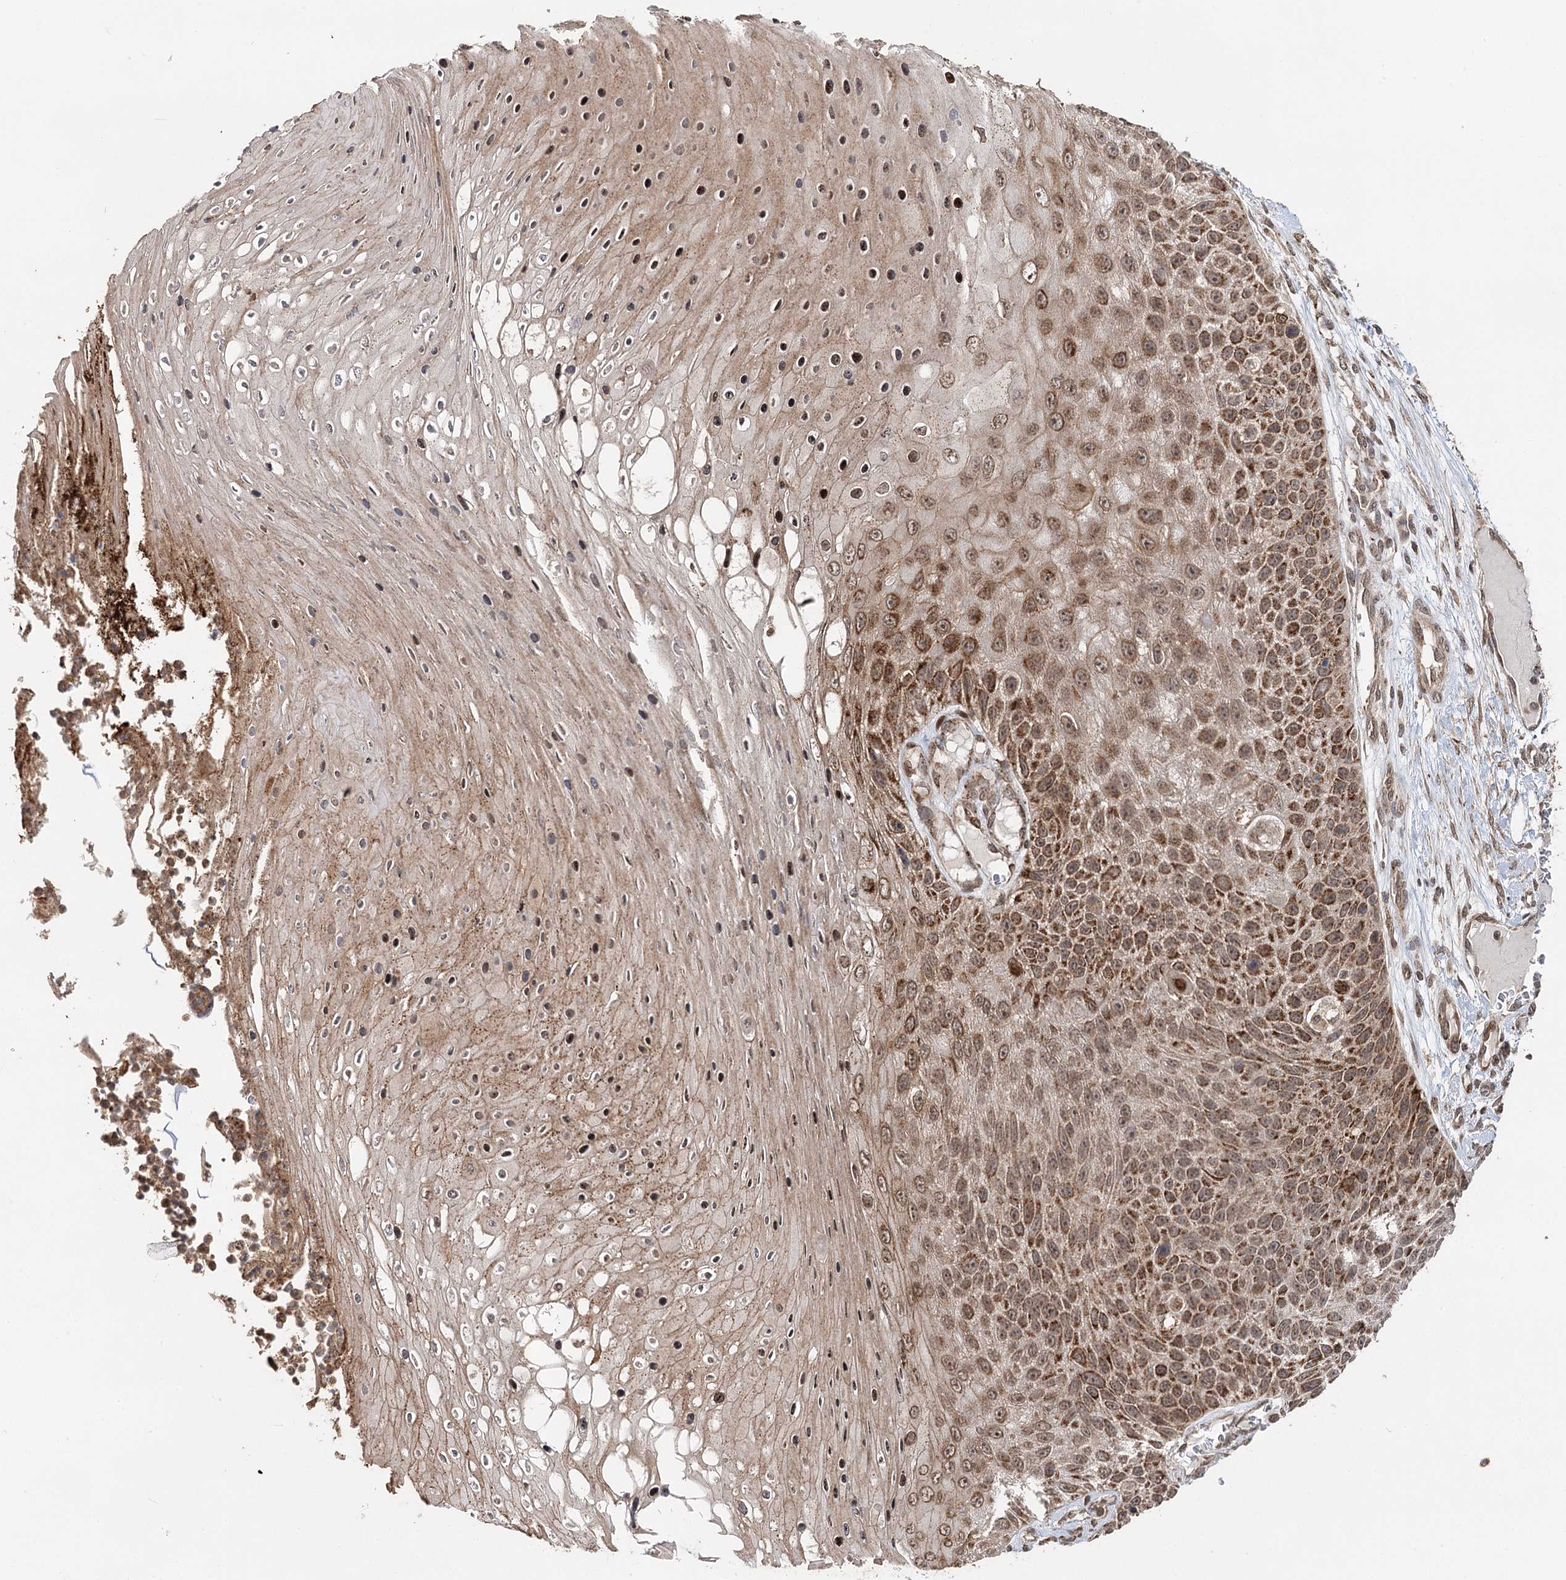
{"staining": {"intensity": "moderate", "quantity": ">75%", "location": "cytoplasmic/membranous,nuclear"}, "tissue": "skin cancer", "cell_type": "Tumor cells", "image_type": "cancer", "snomed": [{"axis": "morphology", "description": "Squamous cell carcinoma, NOS"}, {"axis": "topography", "description": "Skin"}], "caption": "Immunohistochemical staining of human skin cancer (squamous cell carcinoma) shows medium levels of moderate cytoplasmic/membranous and nuclear positivity in about >75% of tumor cells. Using DAB (brown) and hematoxylin (blue) stains, captured at high magnification using brightfield microscopy.", "gene": "ZNRF3", "patient": {"sex": "female", "age": 88}}